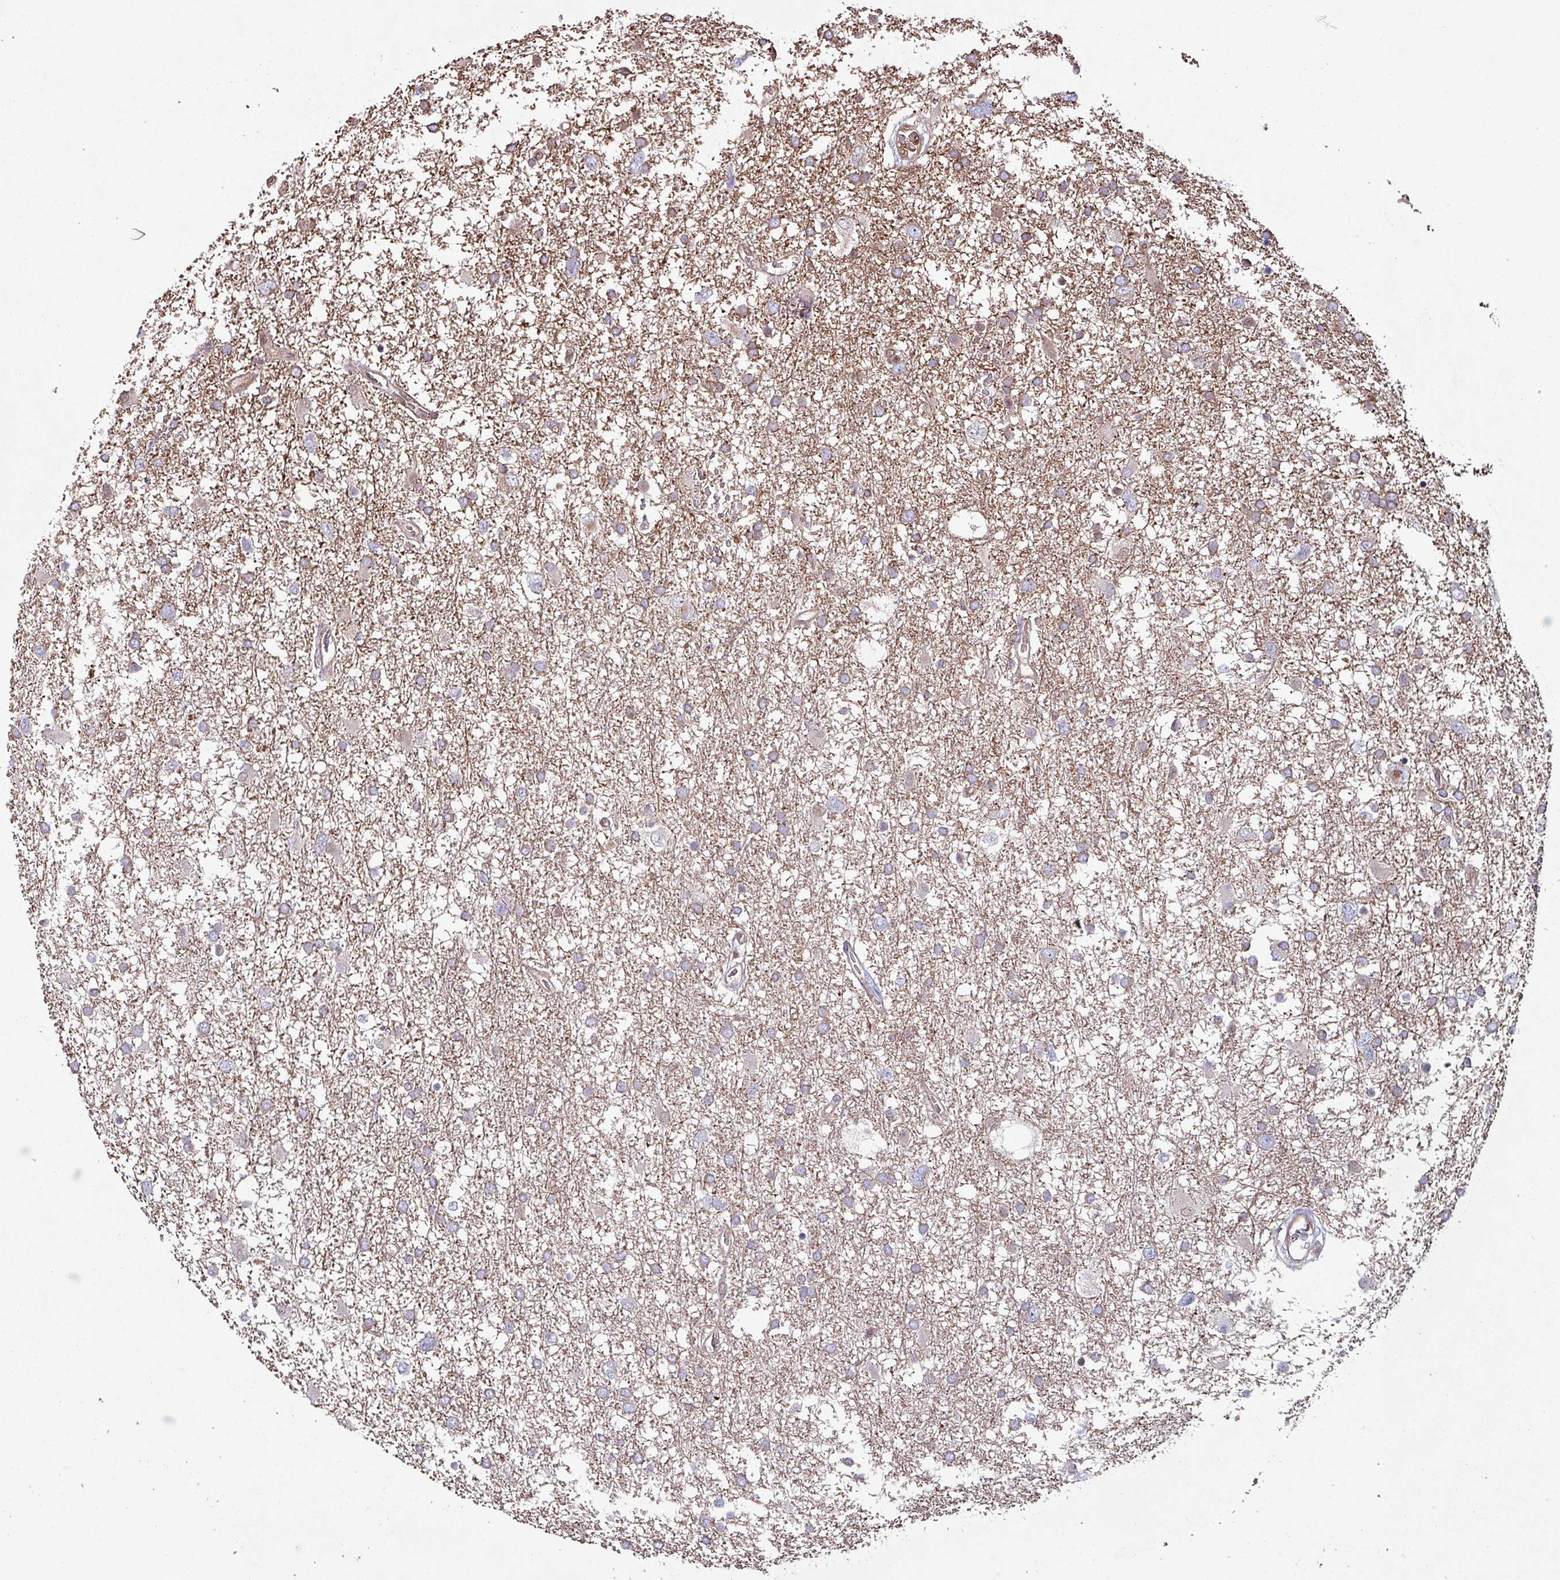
{"staining": {"intensity": "moderate", "quantity": "25%-75%", "location": "cytoplasmic/membranous"}, "tissue": "glioma", "cell_type": "Tumor cells", "image_type": "cancer", "snomed": [{"axis": "morphology", "description": "Glioma, malignant, High grade"}, {"axis": "topography", "description": "Brain"}], "caption": "High-grade glioma (malignant) stained with immunohistochemistry (IHC) shows moderate cytoplasmic/membranous expression in about 25%-75% of tumor cells.", "gene": "PSMB8", "patient": {"sex": "male", "age": 61}}